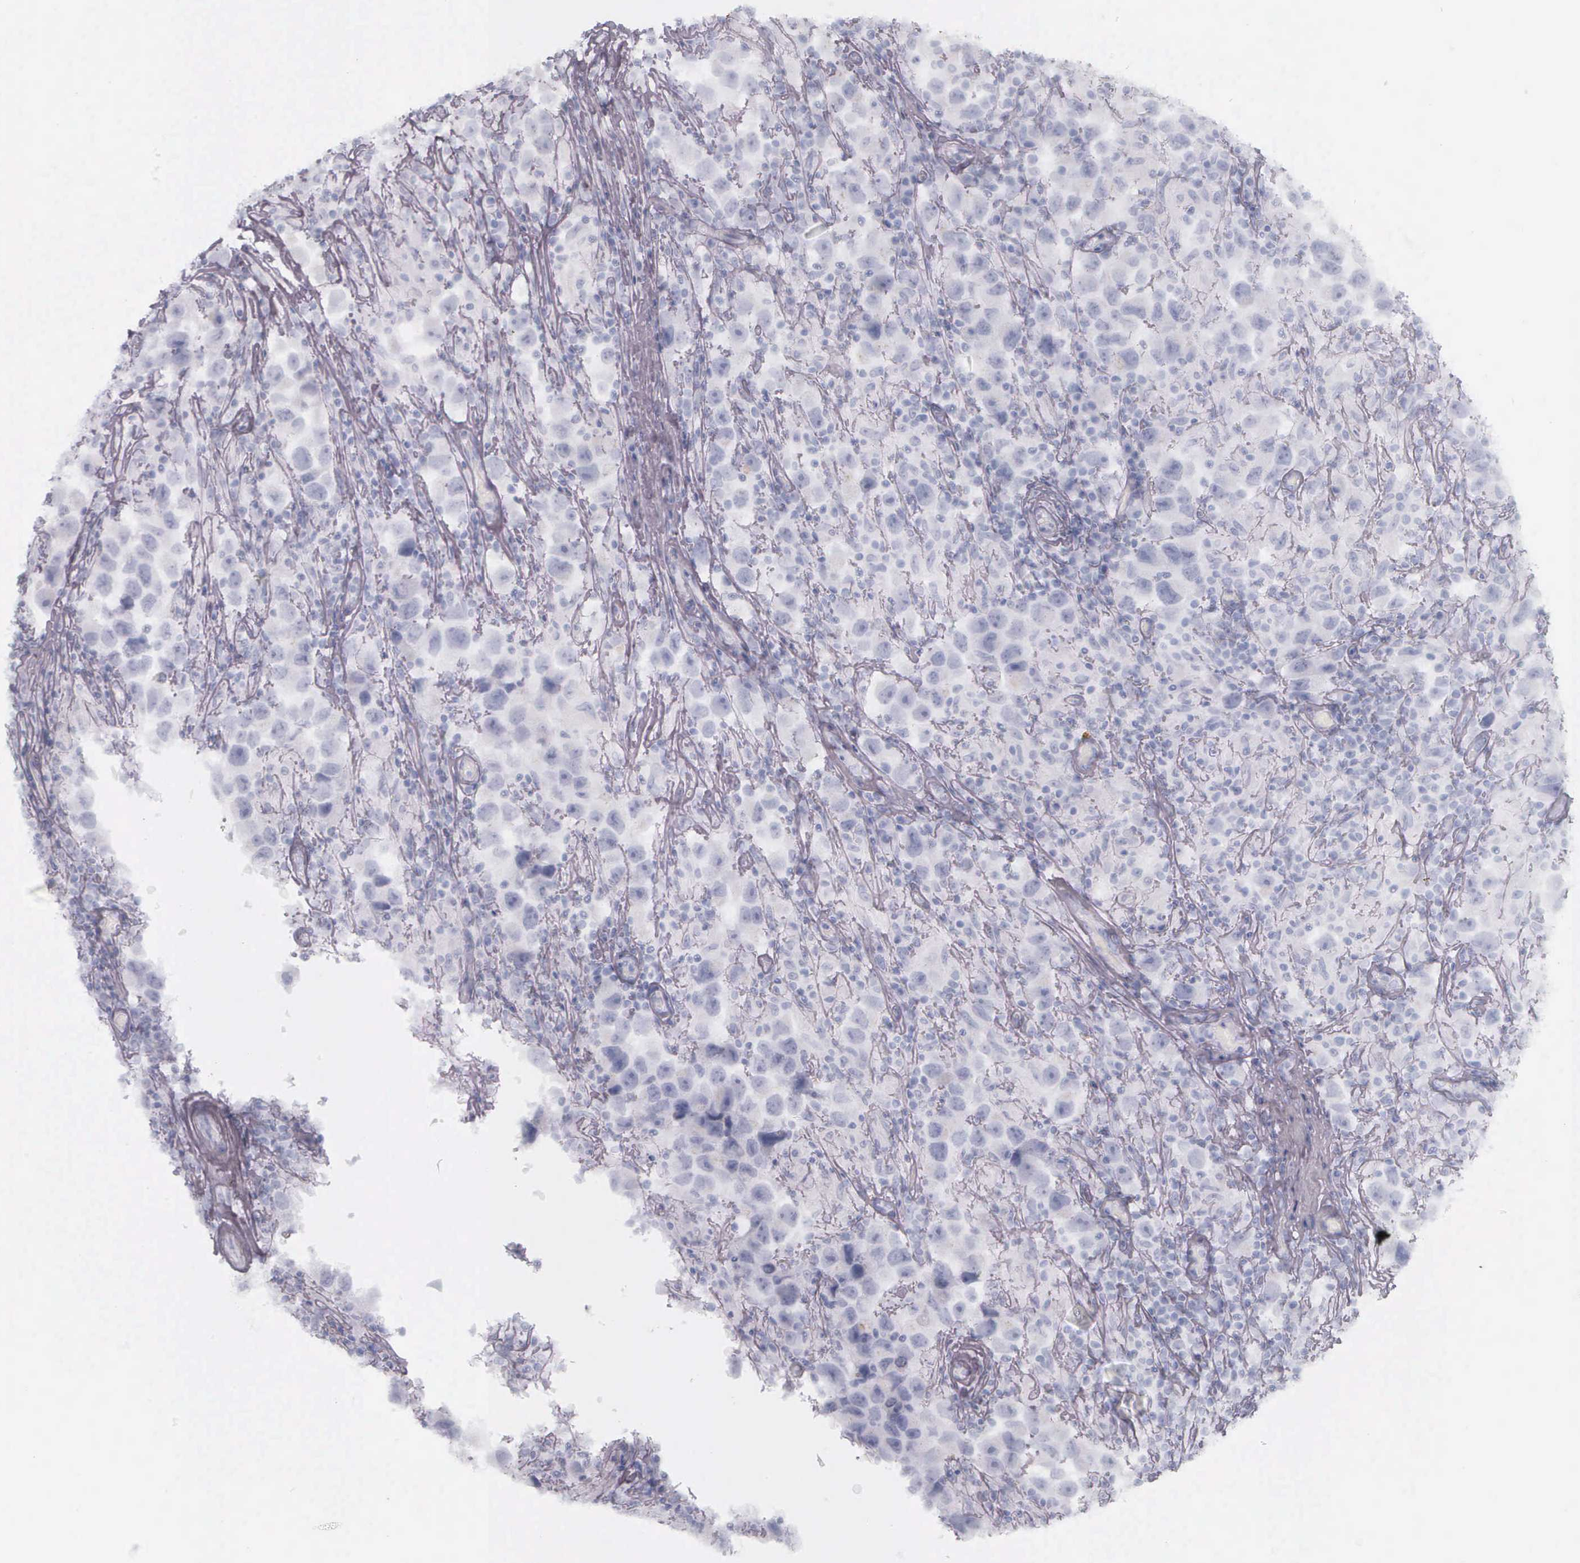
{"staining": {"intensity": "negative", "quantity": "none", "location": "none"}, "tissue": "testis cancer", "cell_type": "Tumor cells", "image_type": "cancer", "snomed": [{"axis": "morphology", "description": "Carcinoma, Embryonal, NOS"}, {"axis": "topography", "description": "Testis"}], "caption": "A micrograph of human embryonal carcinoma (testis) is negative for staining in tumor cells.", "gene": "KRT14", "patient": {"sex": "male", "age": 21}}